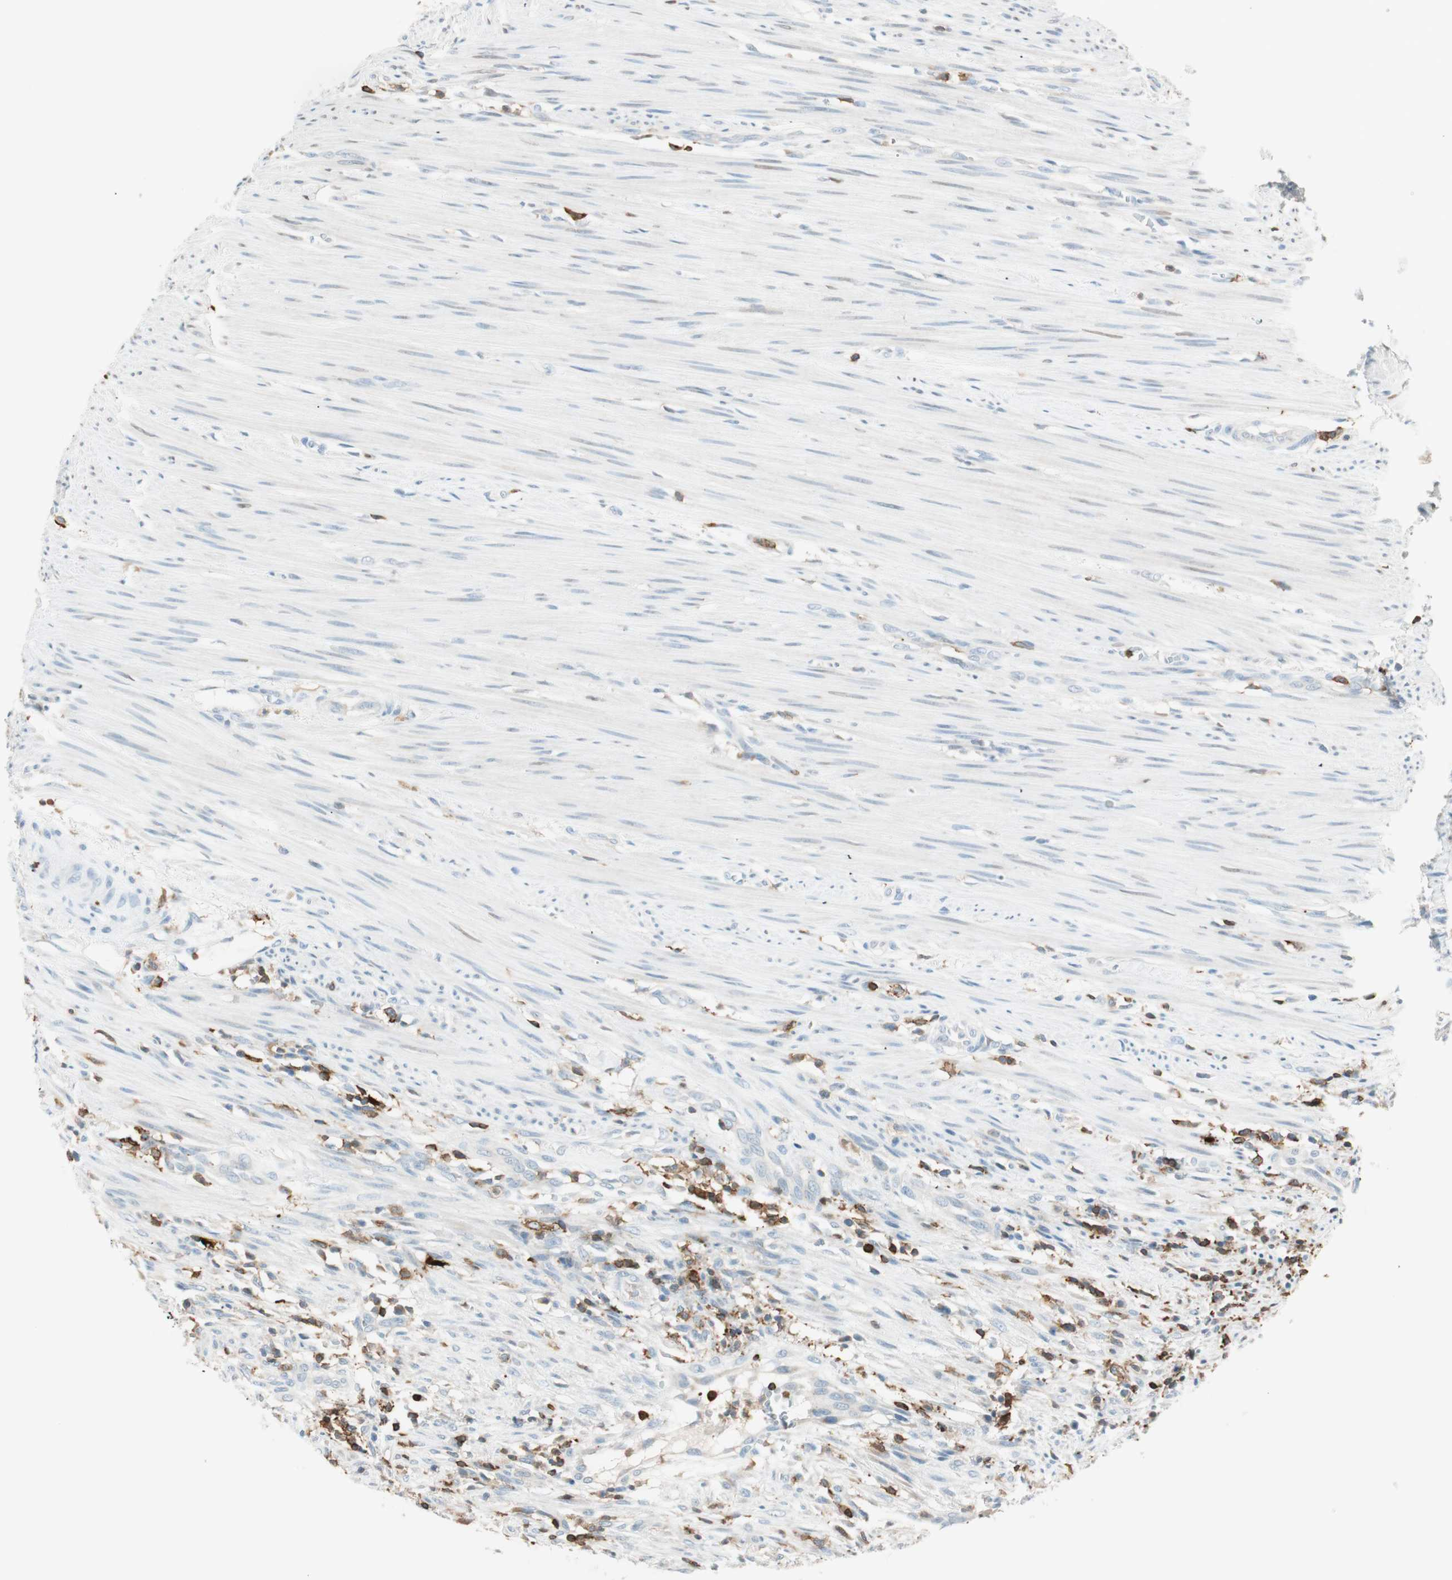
{"staining": {"intensity": "moderate", "quantity": "25%-75%", "location": "cytoplasmic/membranous"}, "tissue": "colorectal cancer", "cell_type": "Tumor cells", "image_type": "cancer", "snomed": [{"axis": "morphology", "description": "Adenocarcinoma, NOS"}, {"axis": "topography", "description": "Colon"}], "caption": "DAB (3,3'-diaminobenzidine) immunohistochemical staining of colorectal cancer demonstrates moderate cytoplasmic/membranous protein staining in approximately 25%-75% of tumor cells.", "gene": "HPGD", "patient": {"sex": "female", "age": 57}}